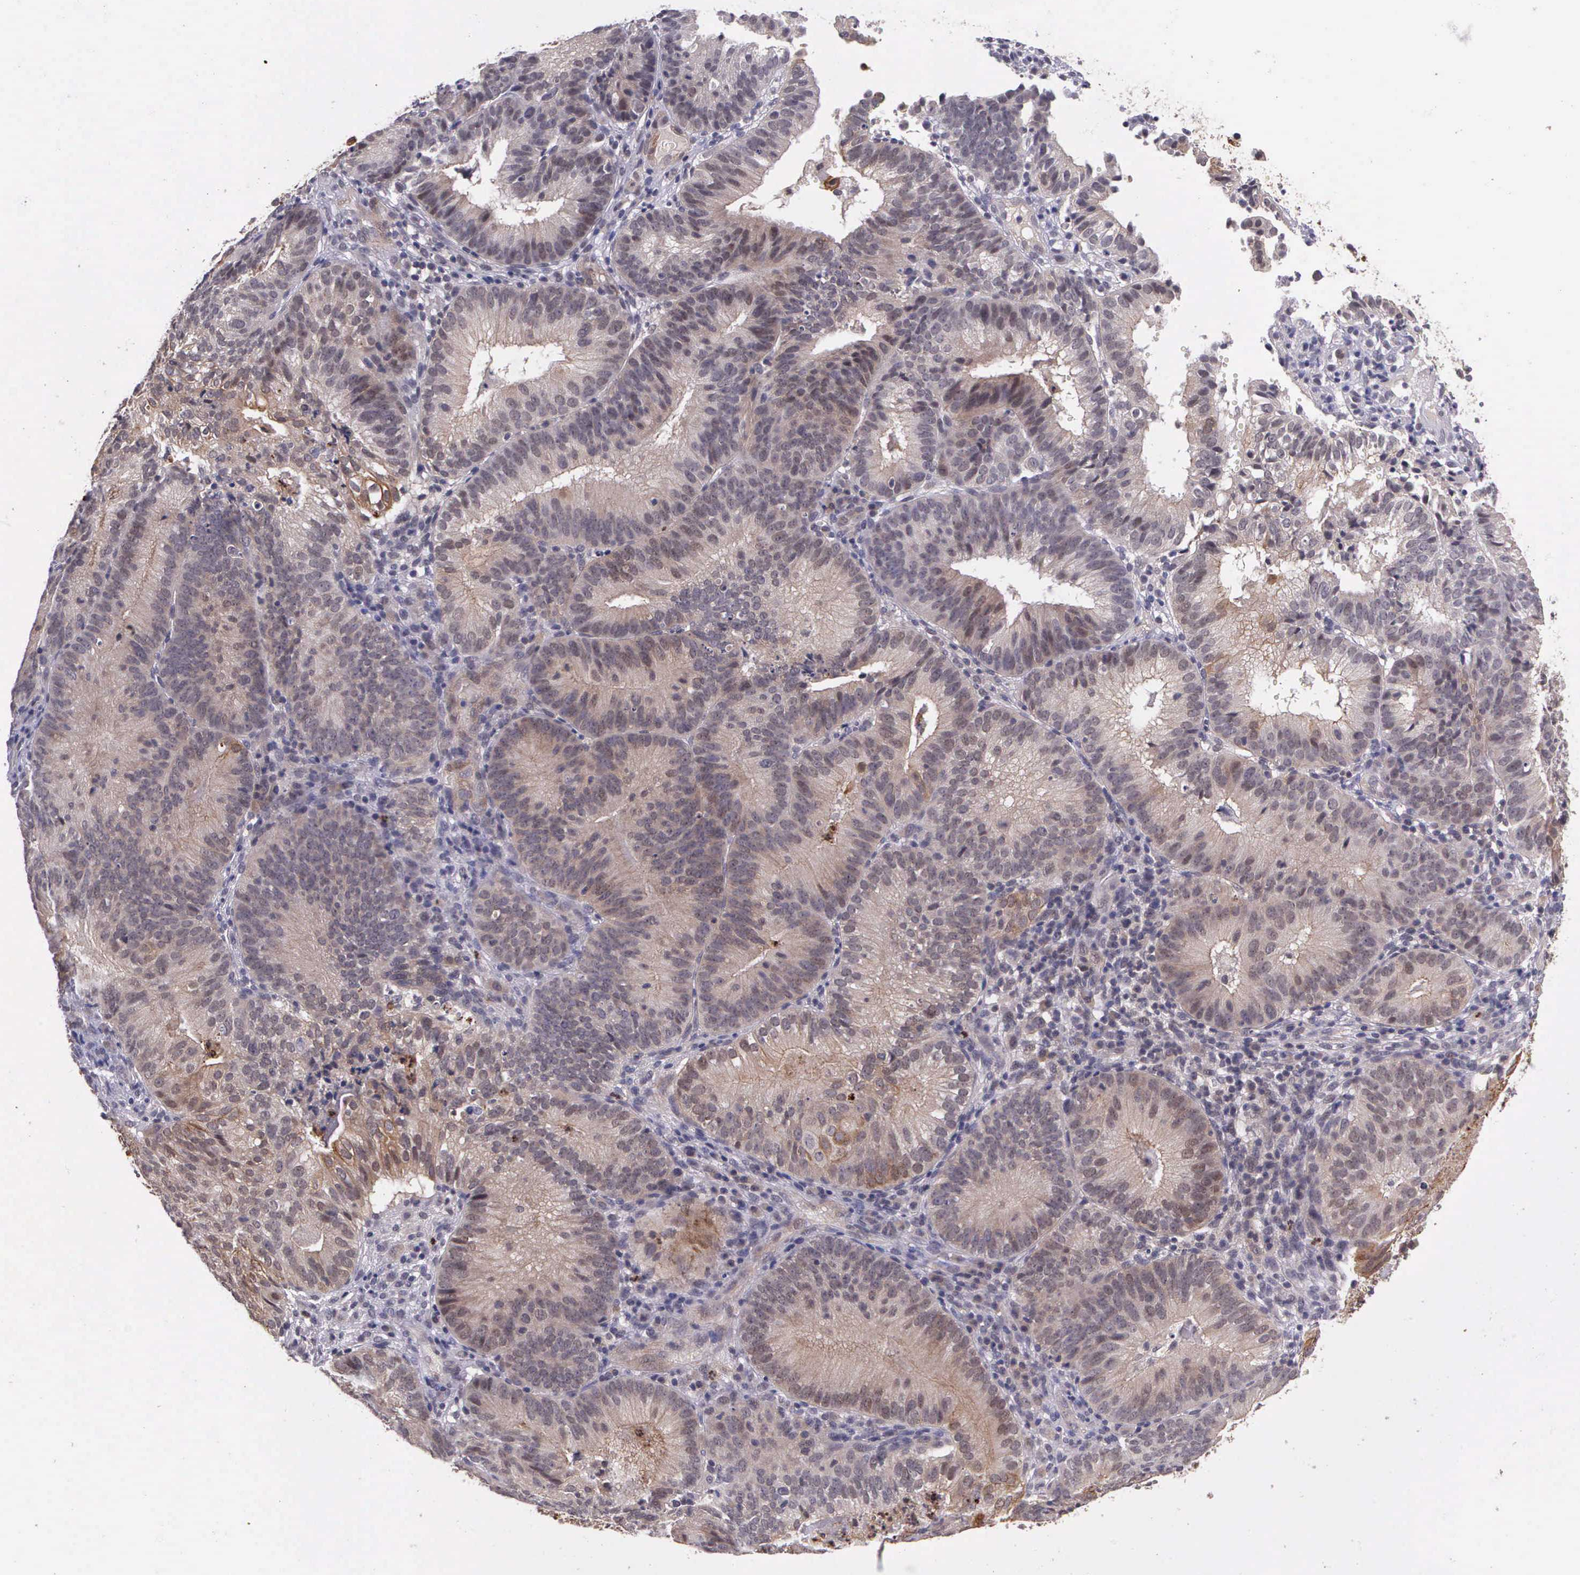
{"staining": {"intensity": "weak", "quantity": "<25%", "location": "cytoplasmic/membranous"}, "tissue": "cervical cancer", "cell_type": "Tumor cells", "image_type": "cancer", "snomed": [{"axis": "morphology", "description": "Adenocarcinoma, NOS"}, {"axis": "topography", "description": "Cervix"}], "caption": "This is an IHC histopathology image of cervical cancer. There is no positivity in tumor cells.", "gene": "PRICKLE3", "patient": {"sex": "female", "age": 60}}